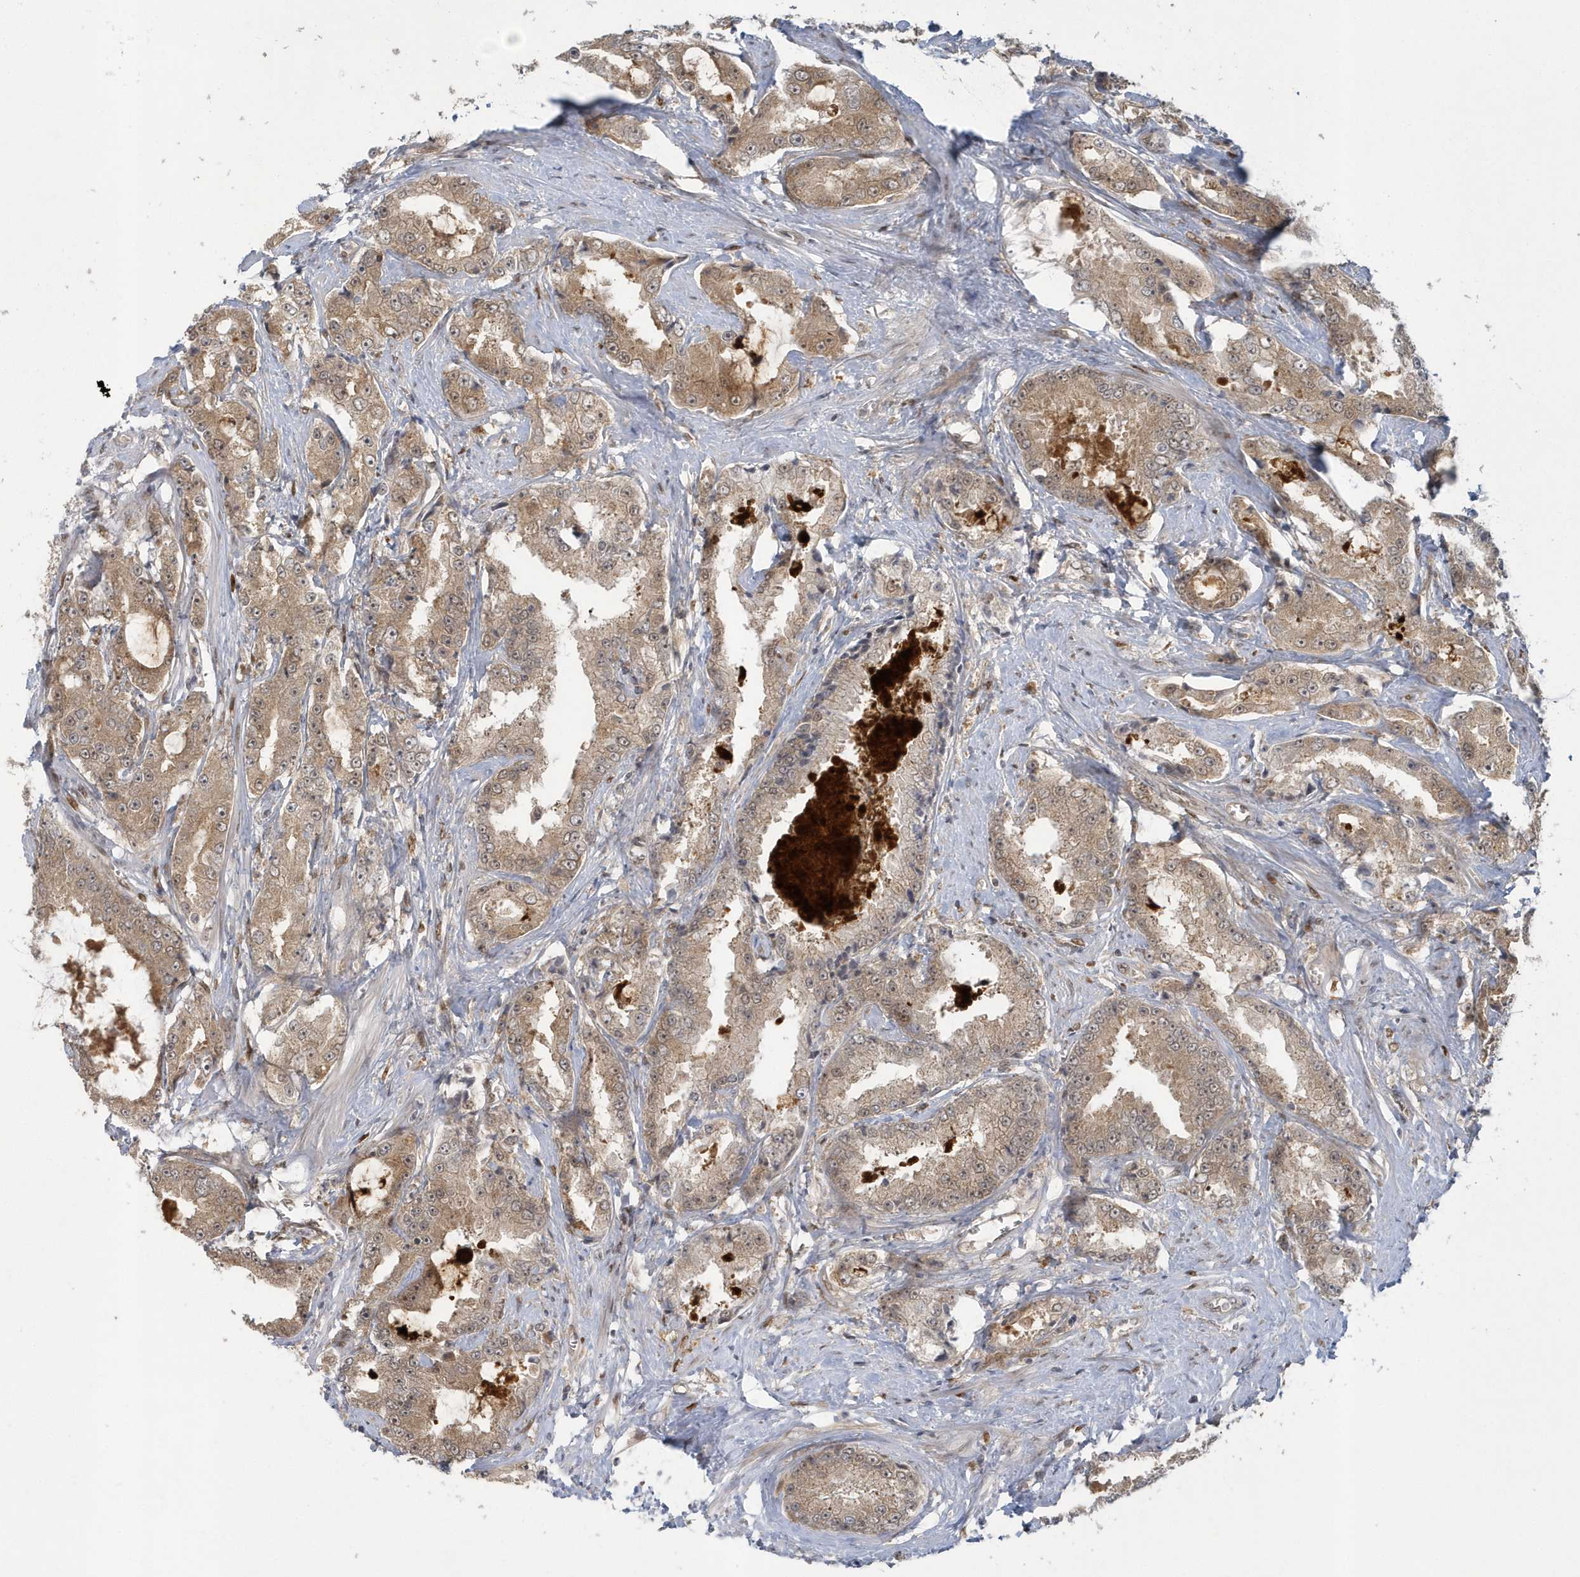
{"staining": {"intensity": "weak", "quantity": ">75%", "location": "cytoplasmic/membranous"}, "tissue": "prostate cancer", "cell_type": "Tumor cells", "image_type": "cancer", "snomed": [{"axis": "morphology", "description": "Adenocarcinoma, High grade"}, {"axis": "topography", "description": "Prostate"}], "caption": "IHC photomicrograph of neoplastic tissue: human prostate cancer (adenocarcinoma (high-grade)) stained using immunohistochemistry shows low levels of weak protein expression localized specifically in the cytoplasmic/membranous of tumor cells, appearing as a cytoplasmic/membranous brown color.", "gene": "ATG4A", "patient": {"sex": "male", "age": 73}}